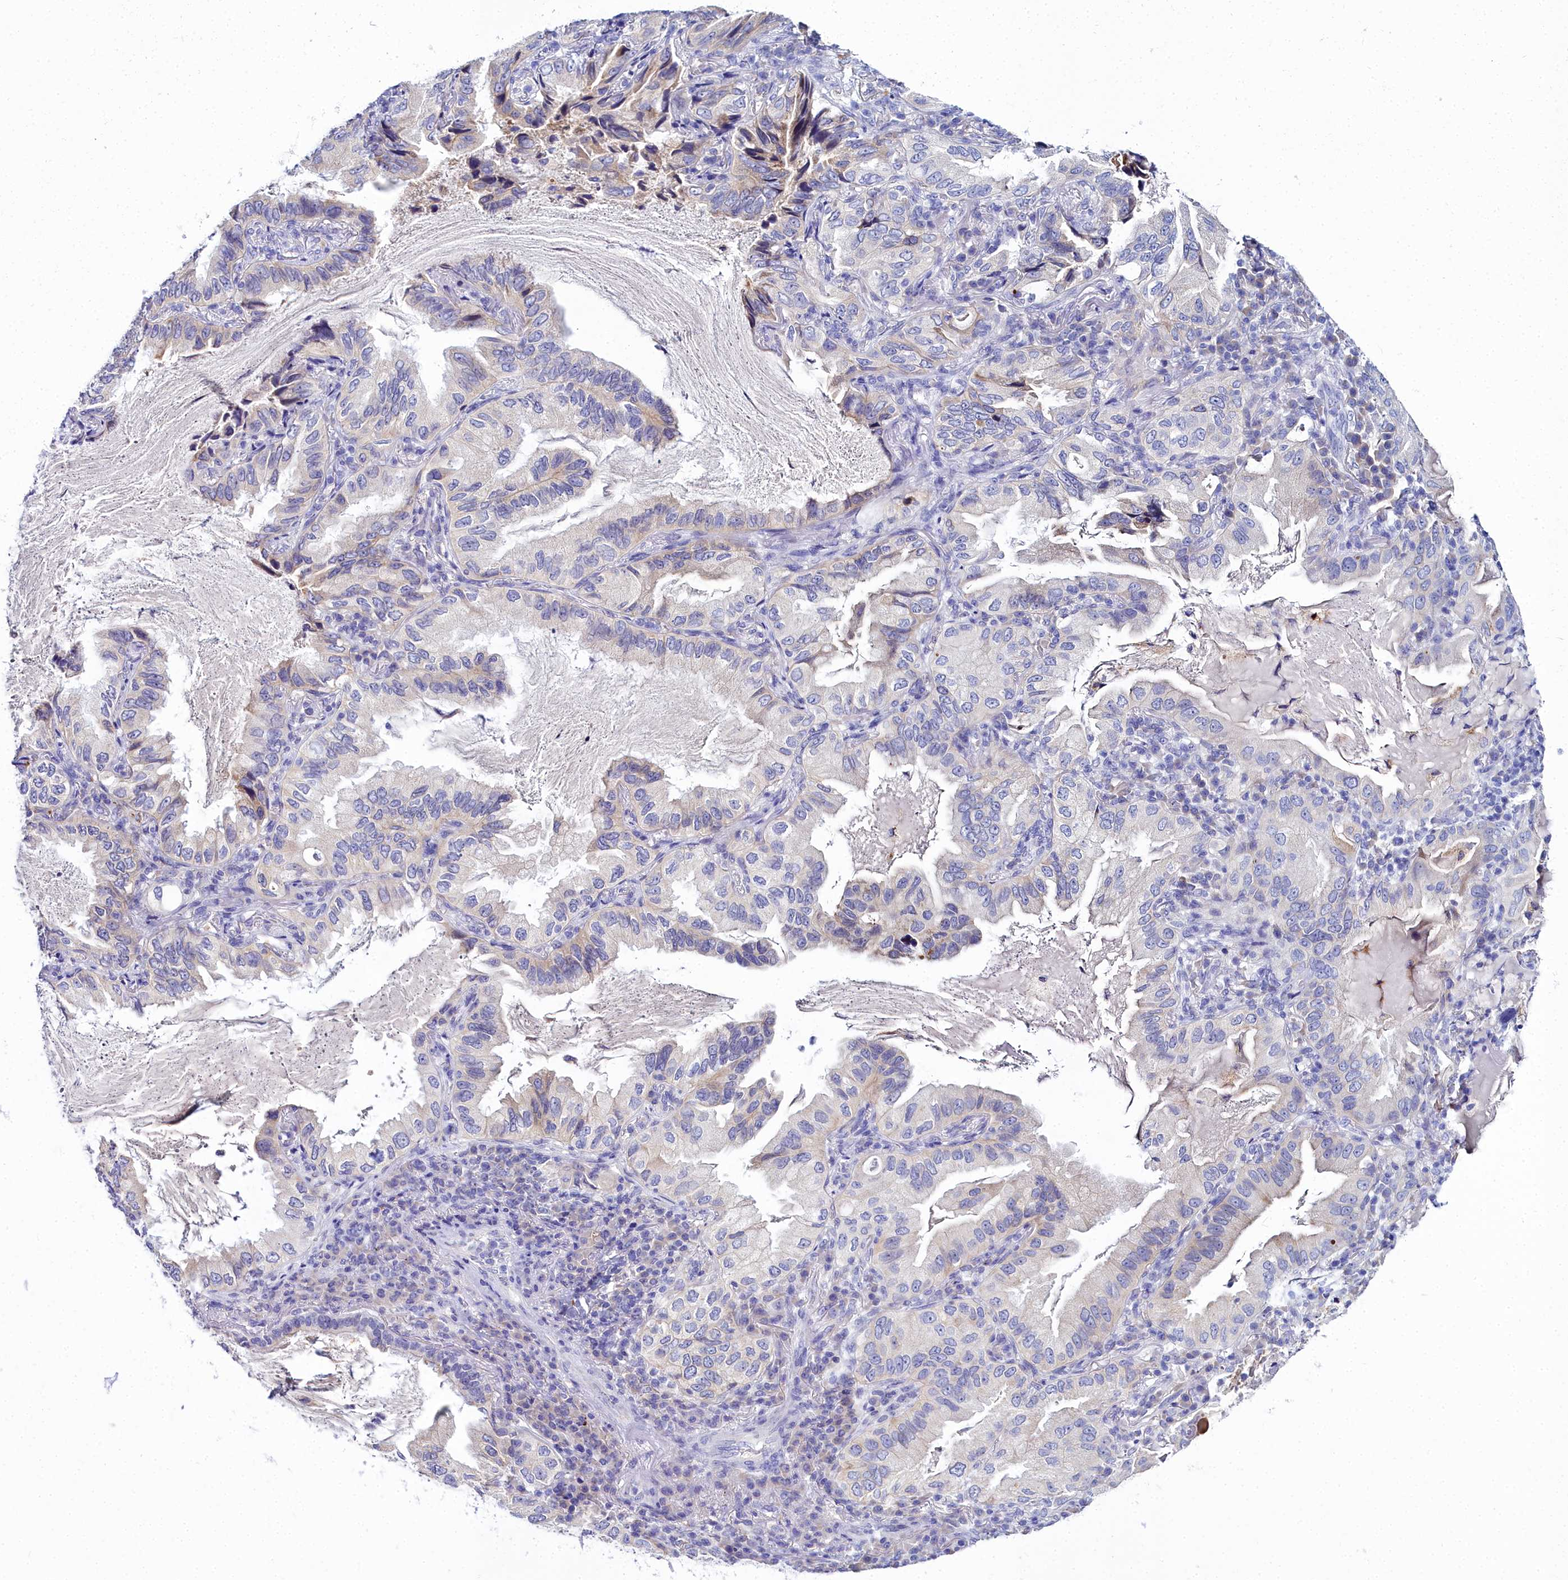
{"staining": {"intensity": "weak", "quantity": "<25%", "location": "cytoplasmic/membranous"}, "tissue": "lung cancer", "cell_type": "Tumor cells", "image_type": "cancer", "snomed": [{"axis": "morphology", "description": "Adenocarcinoma, NOS"}, {"axis": "topography", "description": "Lung"}], "caption": "Tumor cells are negative for brown protein staining in lung adenocarcinoma.", "gene": "ELAPOR2", "patient": {"sex": "female", "age": 69}}